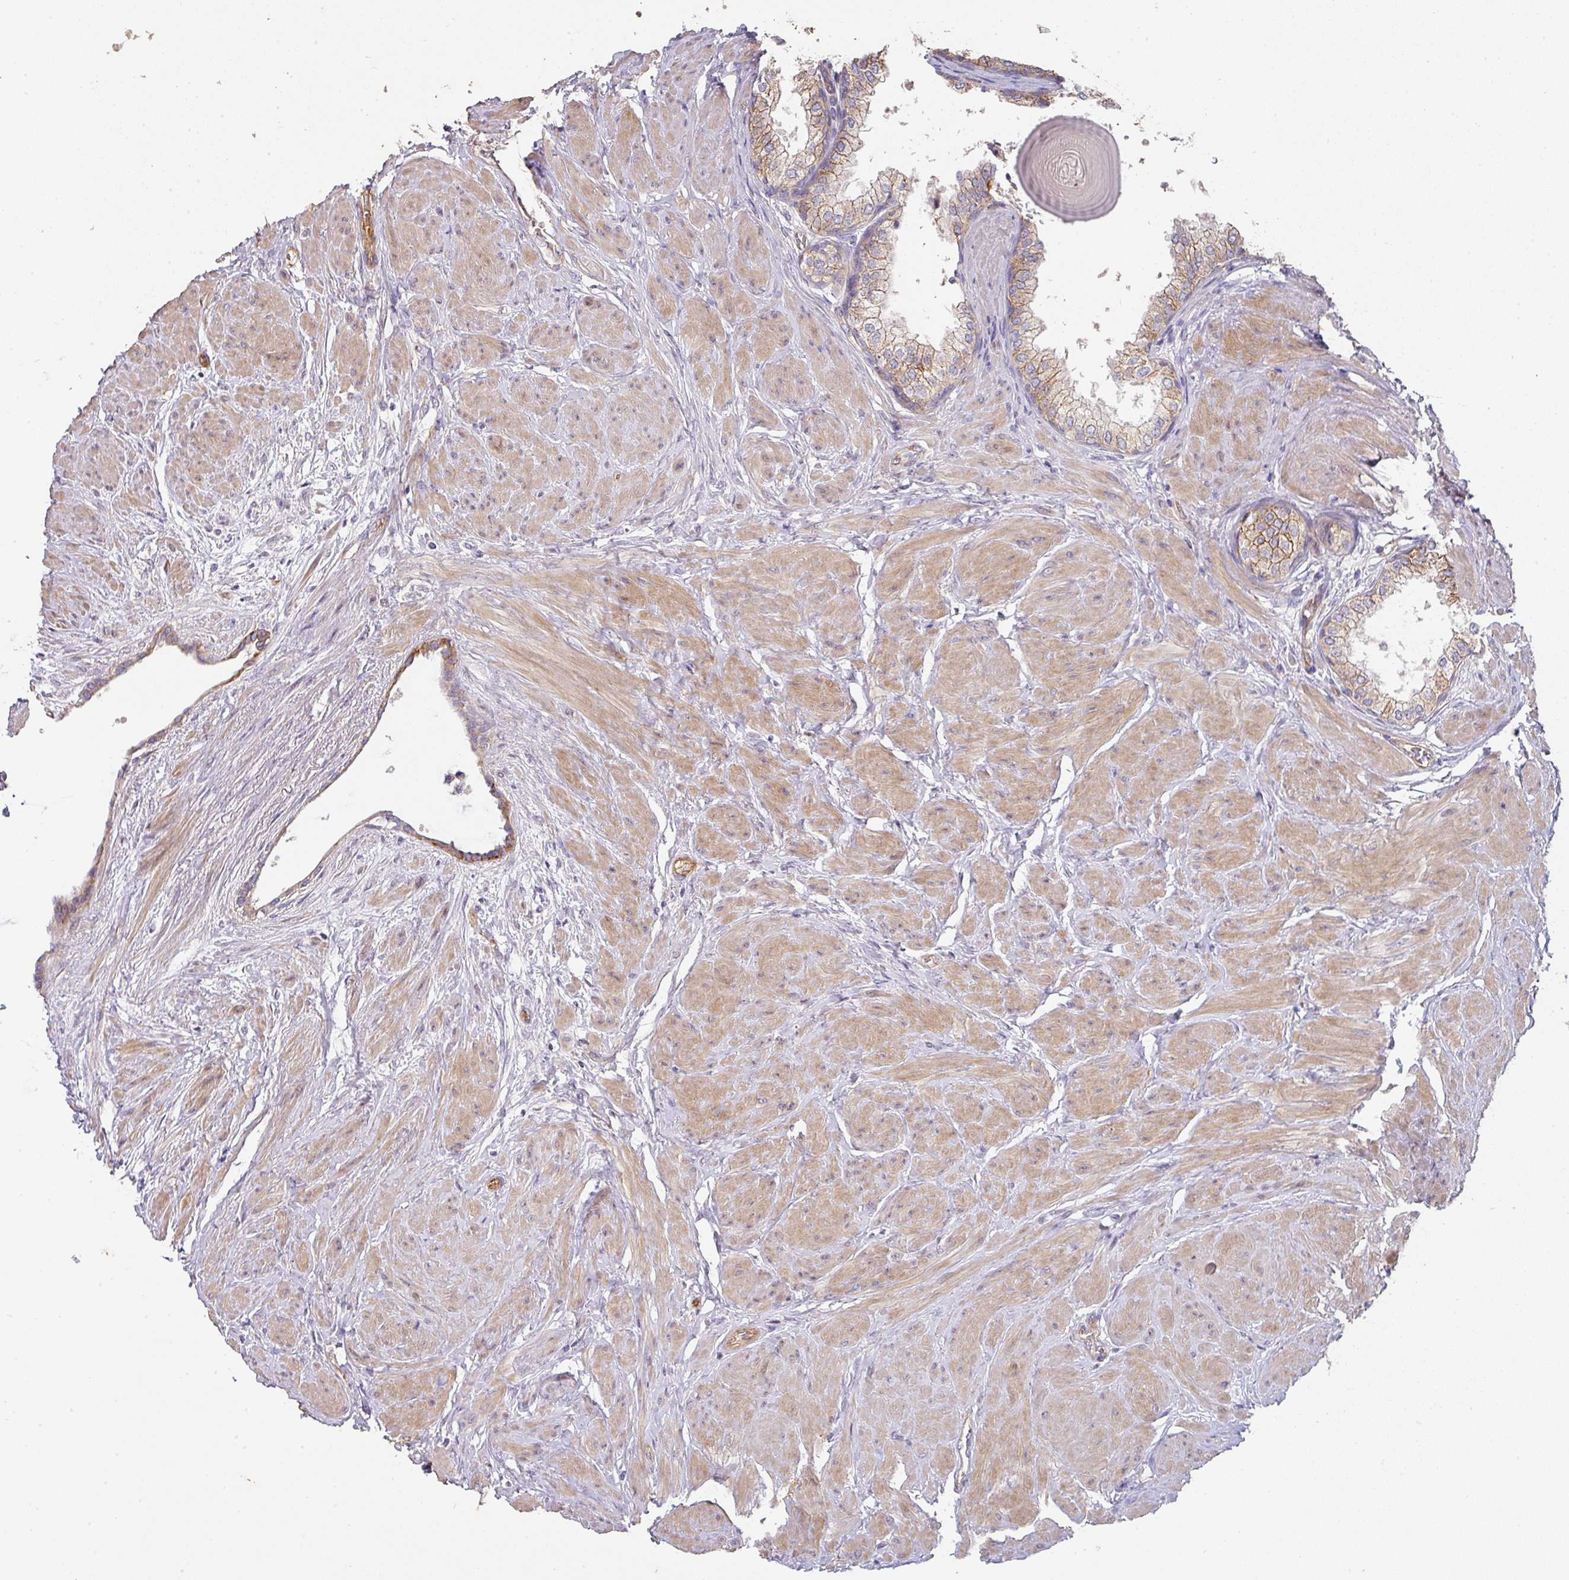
{"staining": {"intensity": "strong", "quantity": "<25%", "location": "cytoplasmic/membranous"}, "tissue": "prostate", "cell_type": "Glandular cells", "image_type": "normal", "snomed": [{"axis": "morphology", "description": "Normal tissue, NOS"}, {"axis": "topography", "description": "Prostate"}], "caption": "A medium amount of strong cytoplasmic/membranous positivity is present in approximately <25% of glandular cells in benign prostate. The protein is stained brown, and the nuclei are stained in blue (DAB (3,3'-diaminobenzidine) IHC with brightfield microscopy, high magnification).", "gene": "PCDH1", "patient": {"sex": "male", "age": 48}}